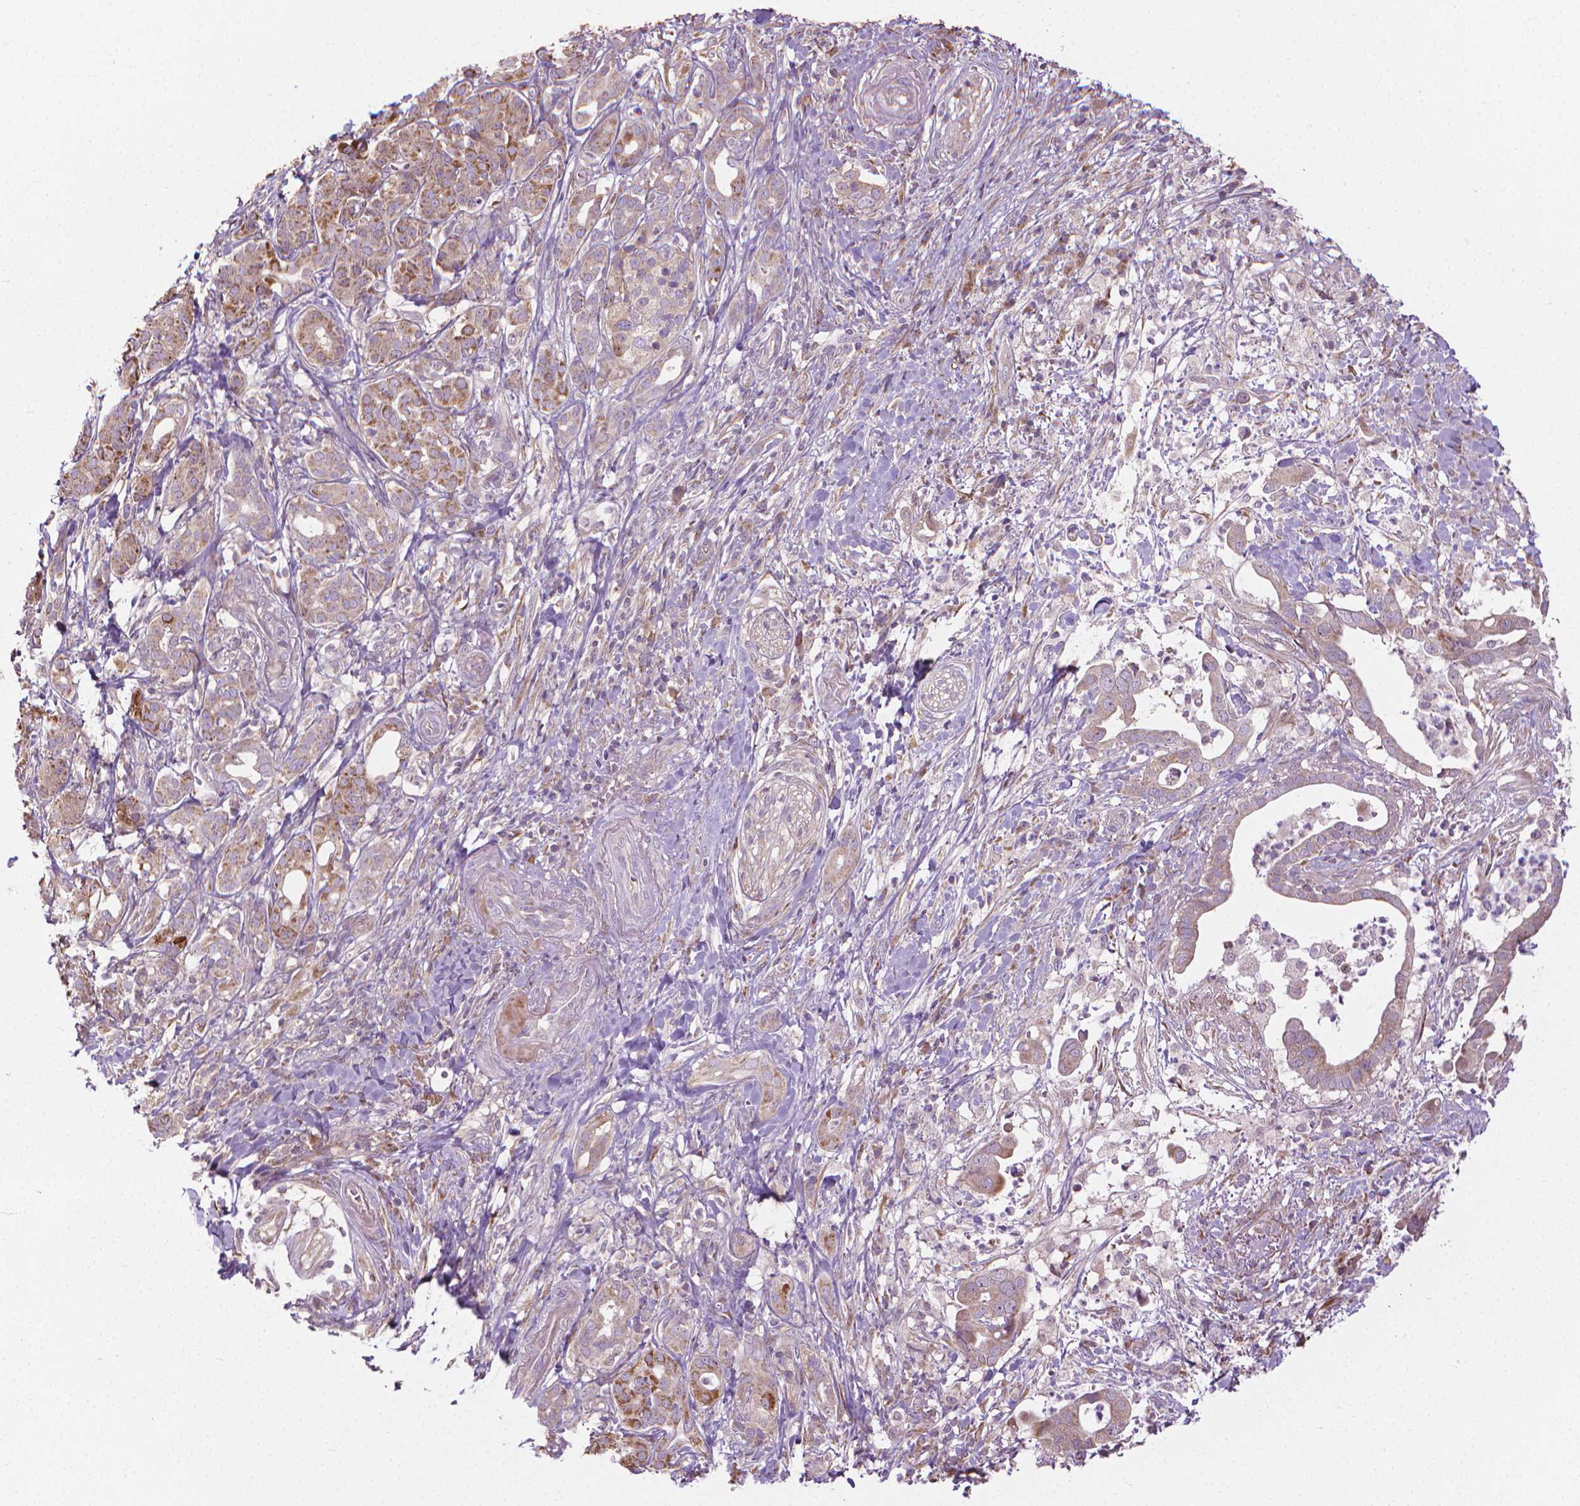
{"staining": {"intensity": "weak", "quantity": "25%-75%", "location": "cytoplasmic/membranous"}, "tissue": "pancreatic cancer", "cell_type": "Tumor cells", "image_type": "cancer", "snomed": [{"axis": "morphology", "description": "Adenocarcinoma, NOS"}, {"axis": "topography", "description": "Pancreas"}], "caption": "This photomicrograph reveals IHC staining of pancreatic adenocarcinoma, with low weak cytoplasmic/membranous positivity in approximately 25%-75% of tumor cells.", "gene": "NUDT1", "patient": {"sex": "male", "age": 61}}